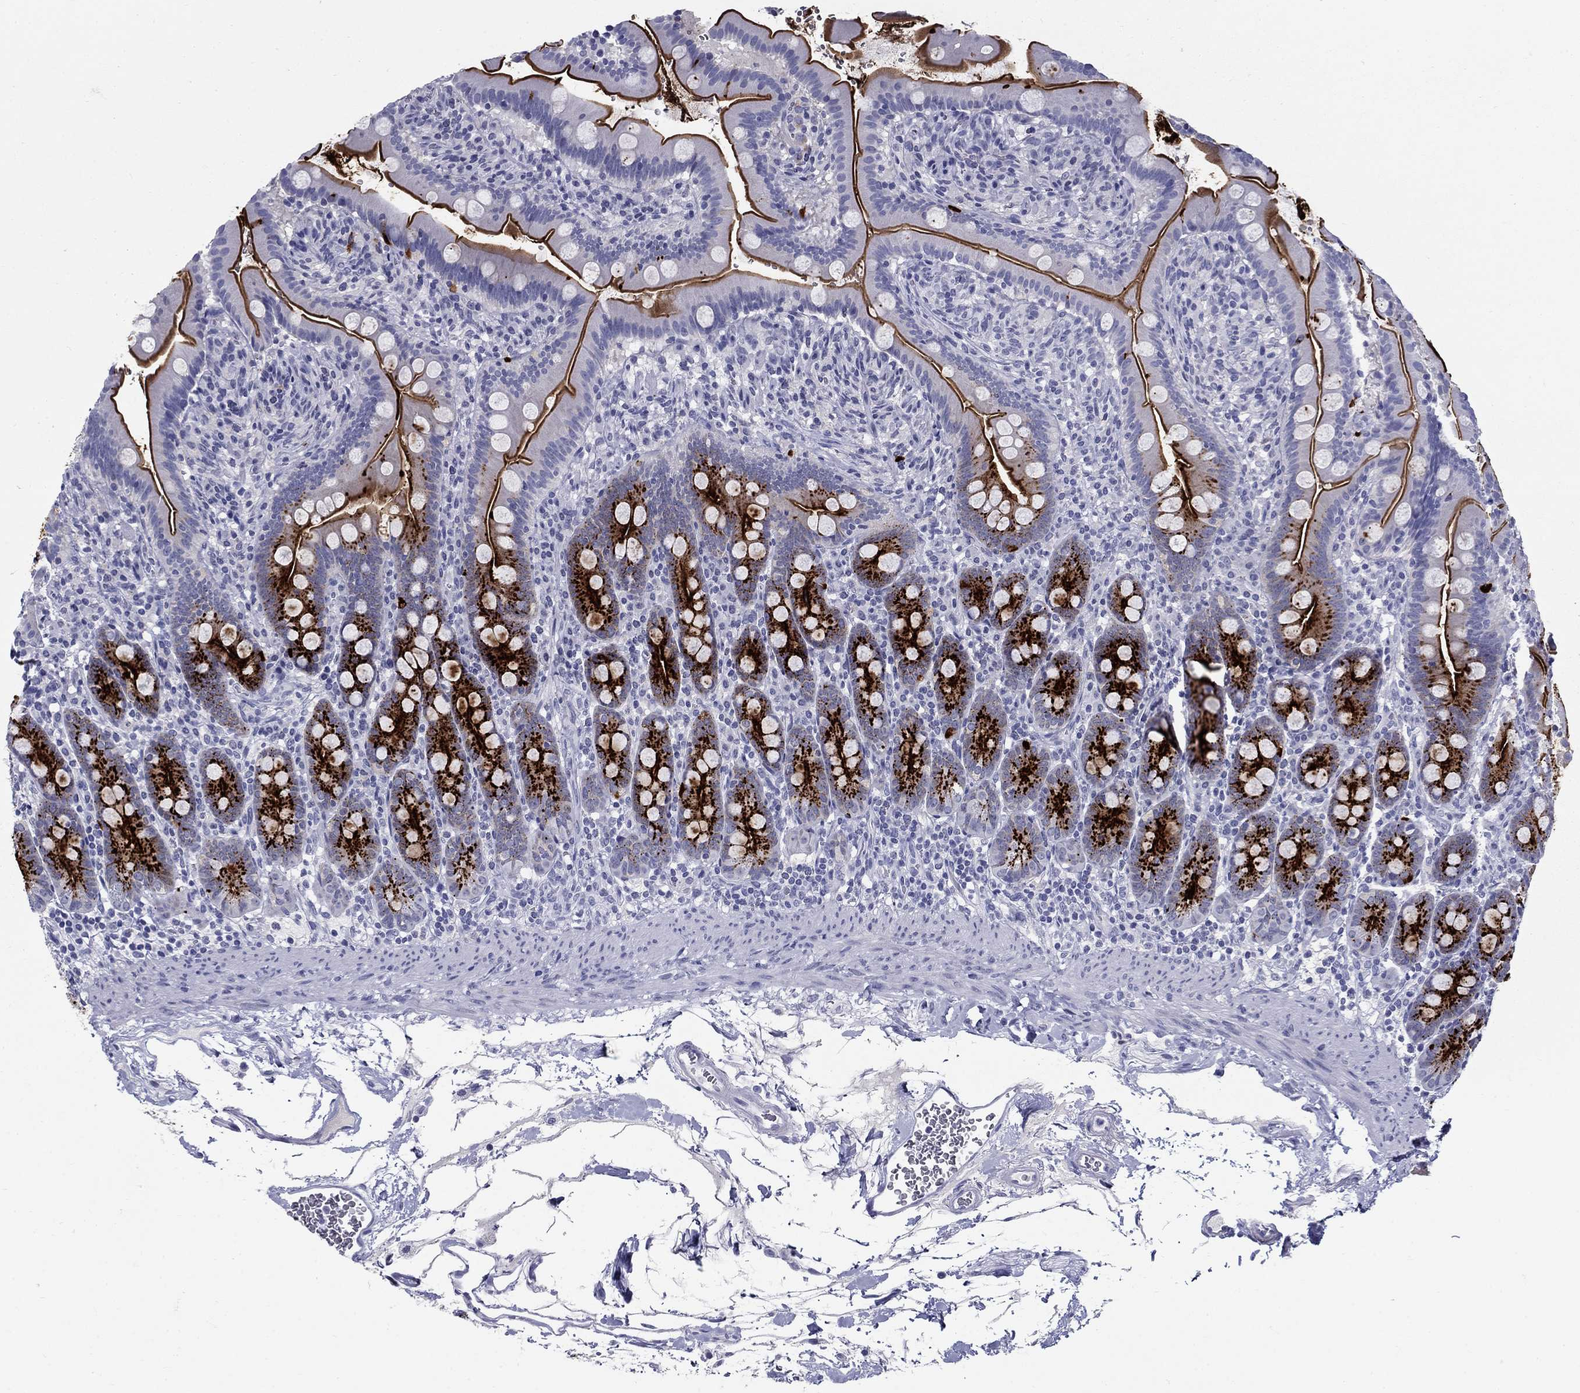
{"staining": {"intensity": "strong", "quantity": ">75%", "location": "cytoplasmic/membranous"}, "tissue": "small intestine", "cell_type": "Glandular cells", "image_type": "normal", "snomed": [{"axis": "morphology", "description": "Normal tissue, NOS"}, {"axis": "topography", "description": "Small intestine"}], "caption": "A brown stain shows strong cytoplasmic/membranous positivity of a protein in glandular cells of benign small intestine. The staining was performed using DAB (3,3'-diaminobenzidine) to visualize the protein expression in brown, while the nuclei were stained in blue with hematoxylin (Magnification: 20x).", "gene": "C4orf19", "patient": {"sex": "female", "age": 44}}